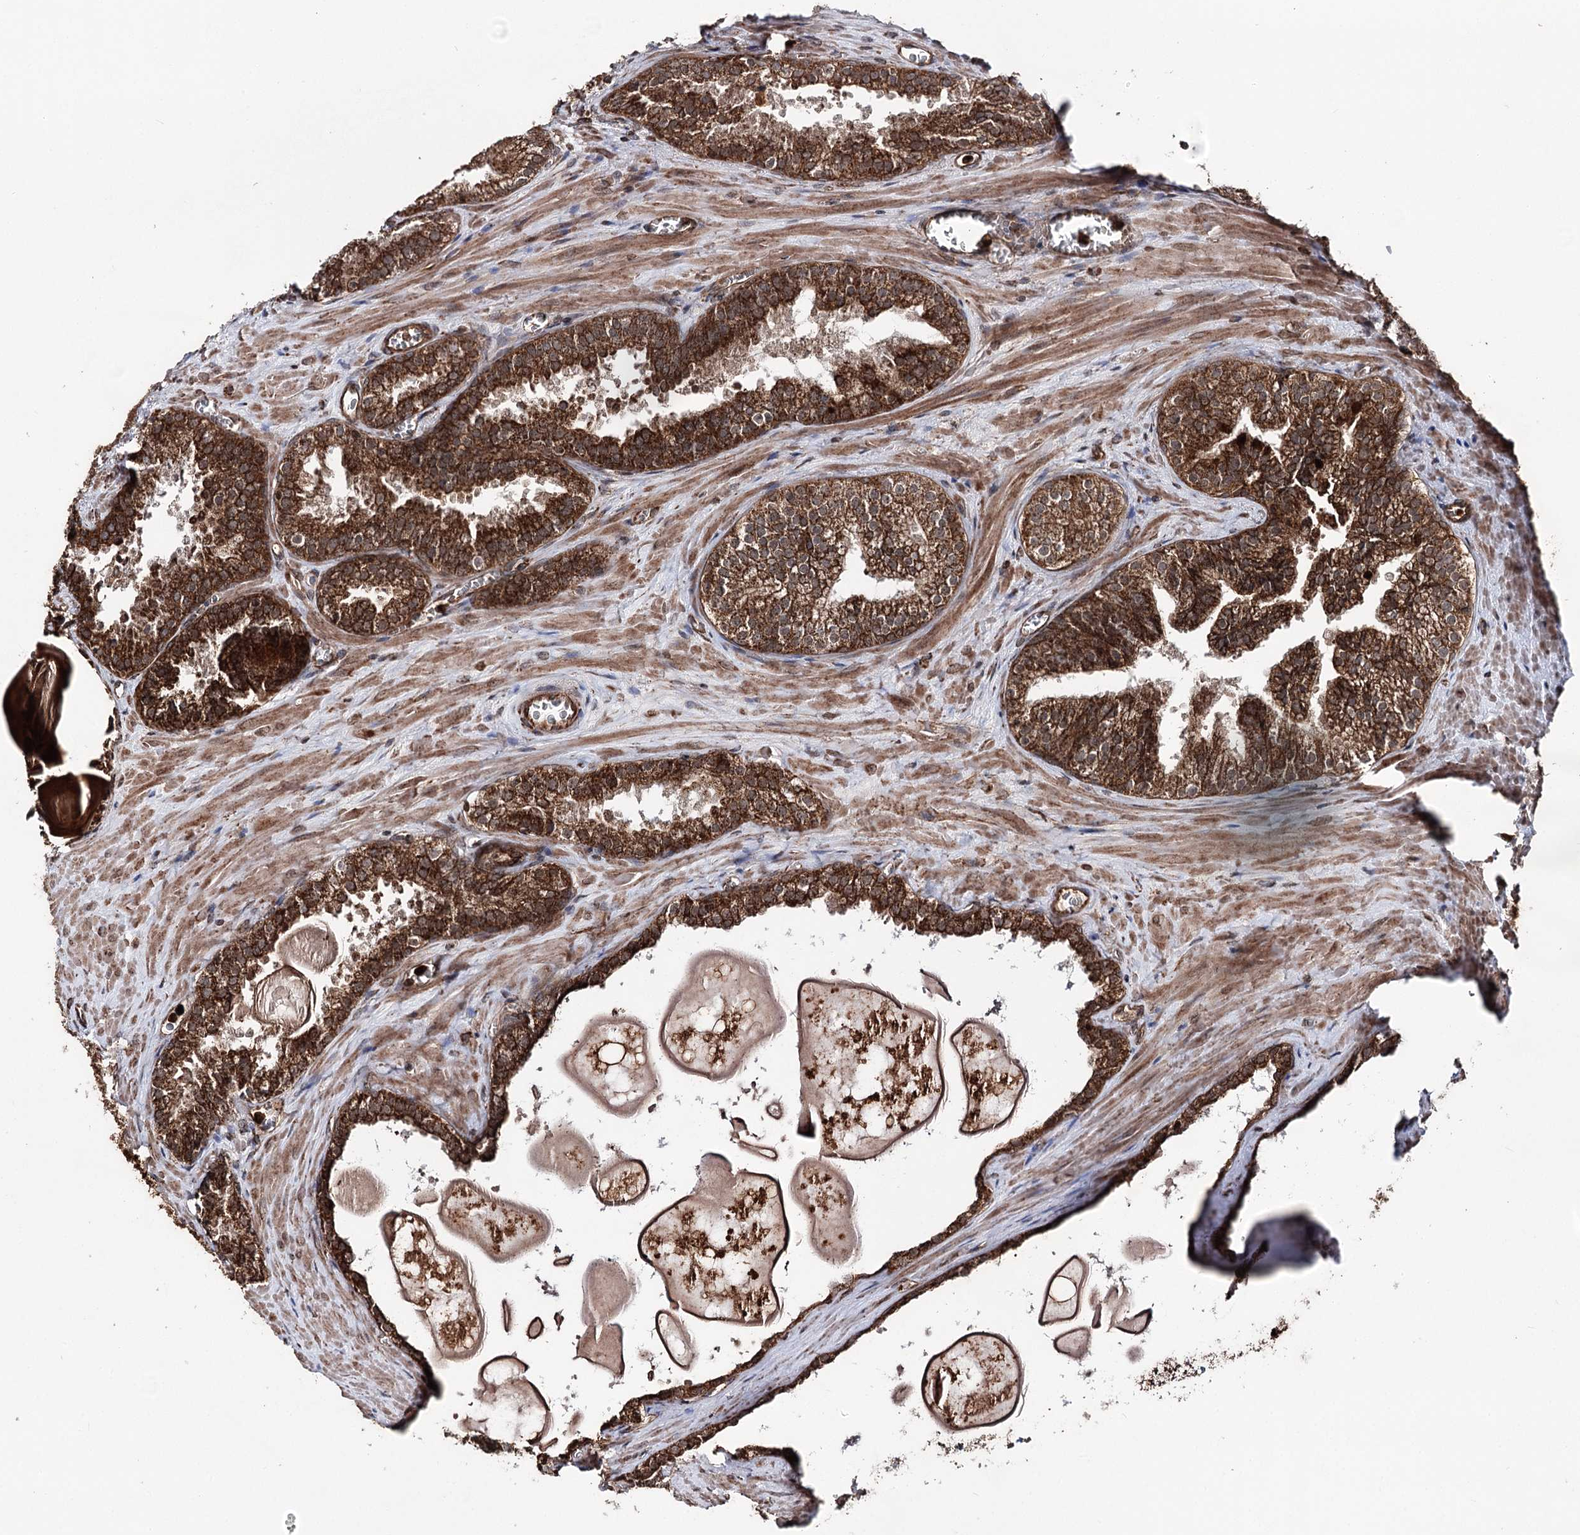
{"staining": {"intensity": "strong", "quantity": ">75%", "location": "cytoplasmic/membranous"}, "tissue": "prostate cancer", "cell_type": "Tumor cells", "image_type": "cancer", "snomed": [{"axis": "morphology", "description": "Adenocarcinoma, High grade"}, {"axis": "topography", "description": "Prostate"}], "caption": "Protein expression analysis of human prostate cancer (adenocarcinoma (high-grade)) reveals strong cytoplasmic/membranous expression in approximately >75% of tumor cells.", "gene": "FGFR1OP2", "patient": {"sex": "male", "age": 66}}